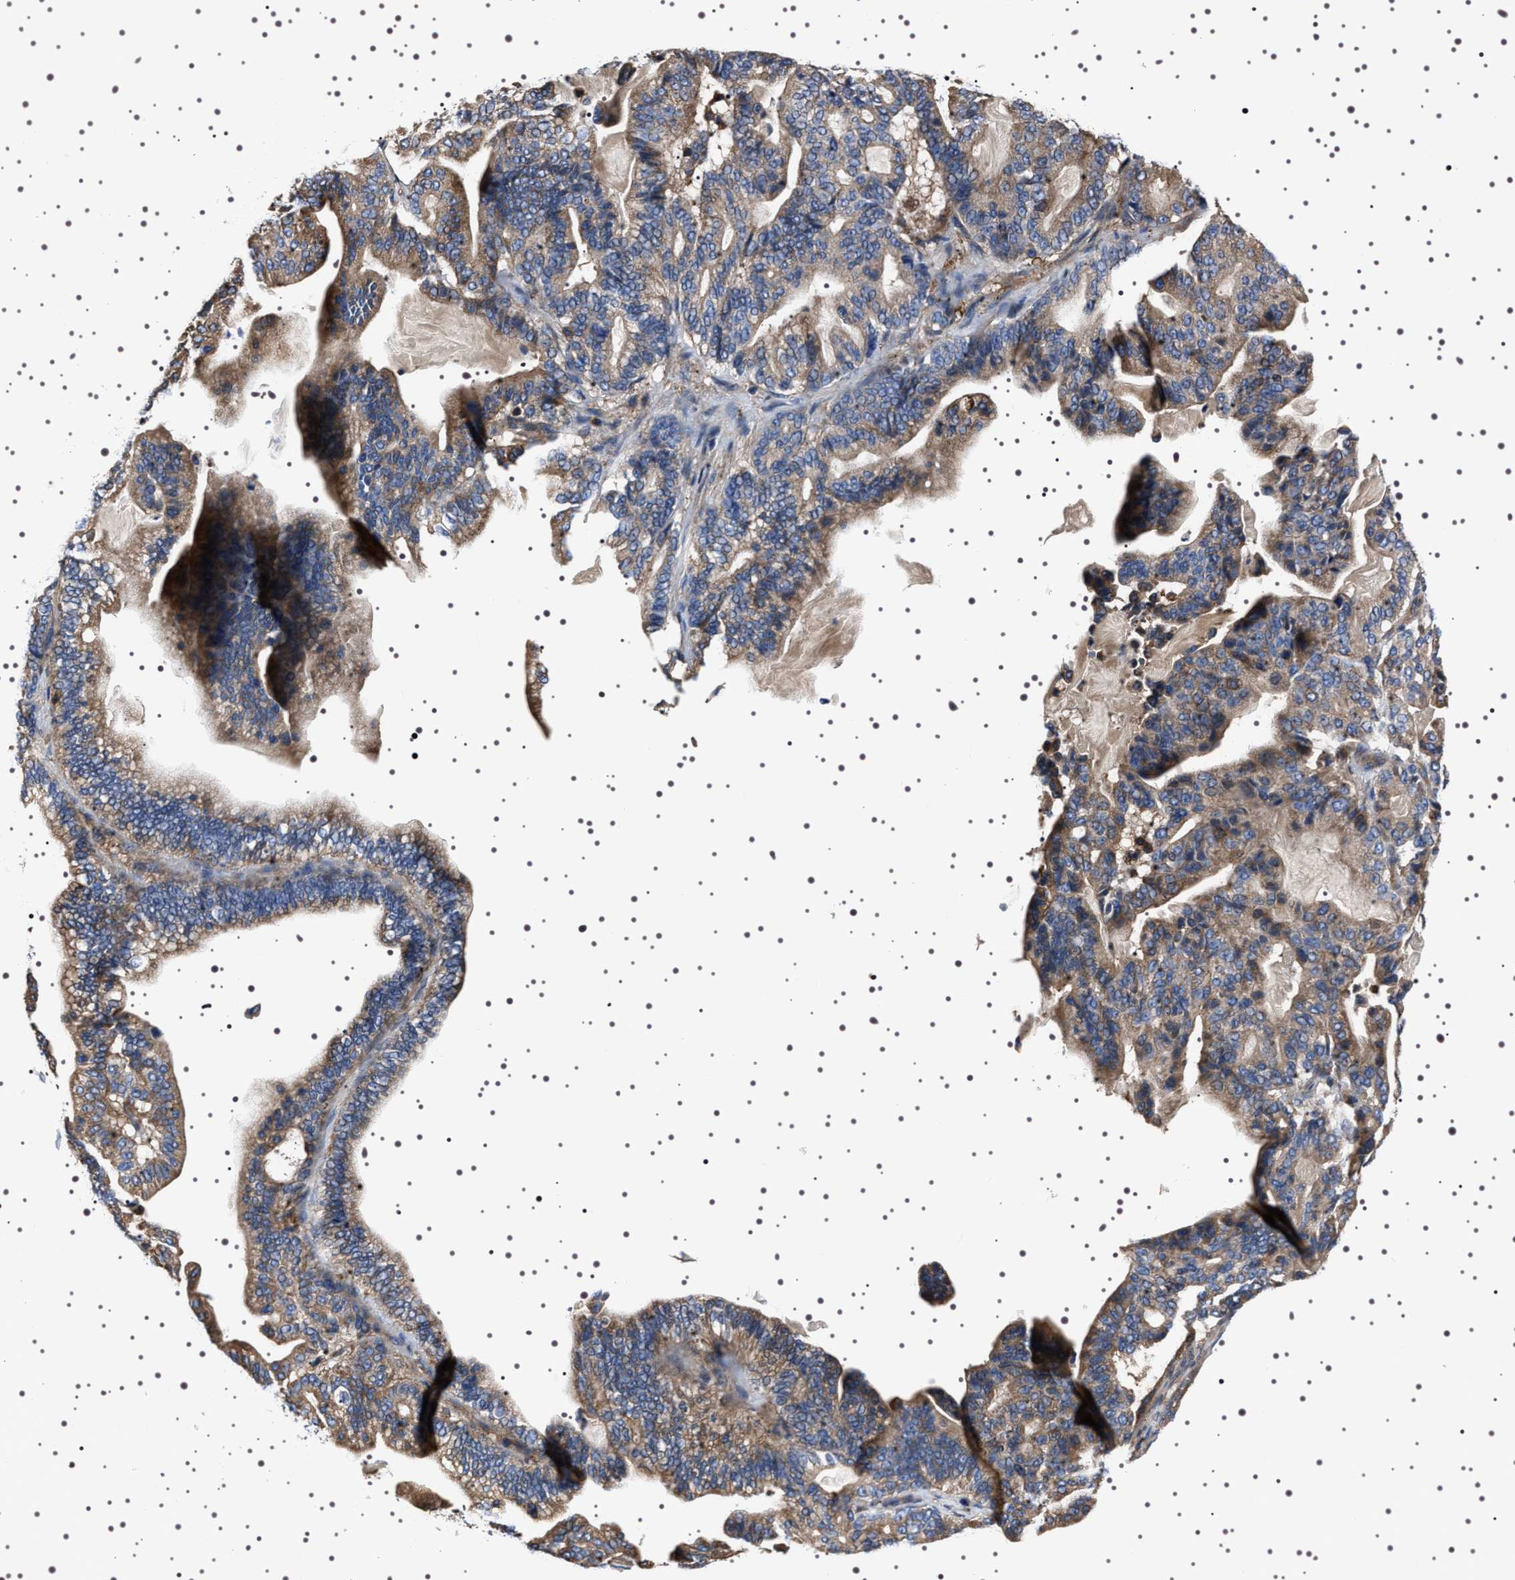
{"staining": {"intensity": "moderate", "quantity": ">75%", "location": "cytoplasmic/membranous"}, "tissue": "pancreatic cancer", "cell_type": "Tumor cells", "image_type": "cancer", "snomed": [{"axis": "morphology", "description": "Adenocarcinoma, NOS"}, {"axis": "topography", "description": "Pancreas"}], "caption": "Protein staining of pancreatic cancer tissue displays moderate cytoplasmic/membranous expression in approximately >75% of tumor cells.", "gene": "WDR1", "patient": {"sex": "male", "age": 63}}